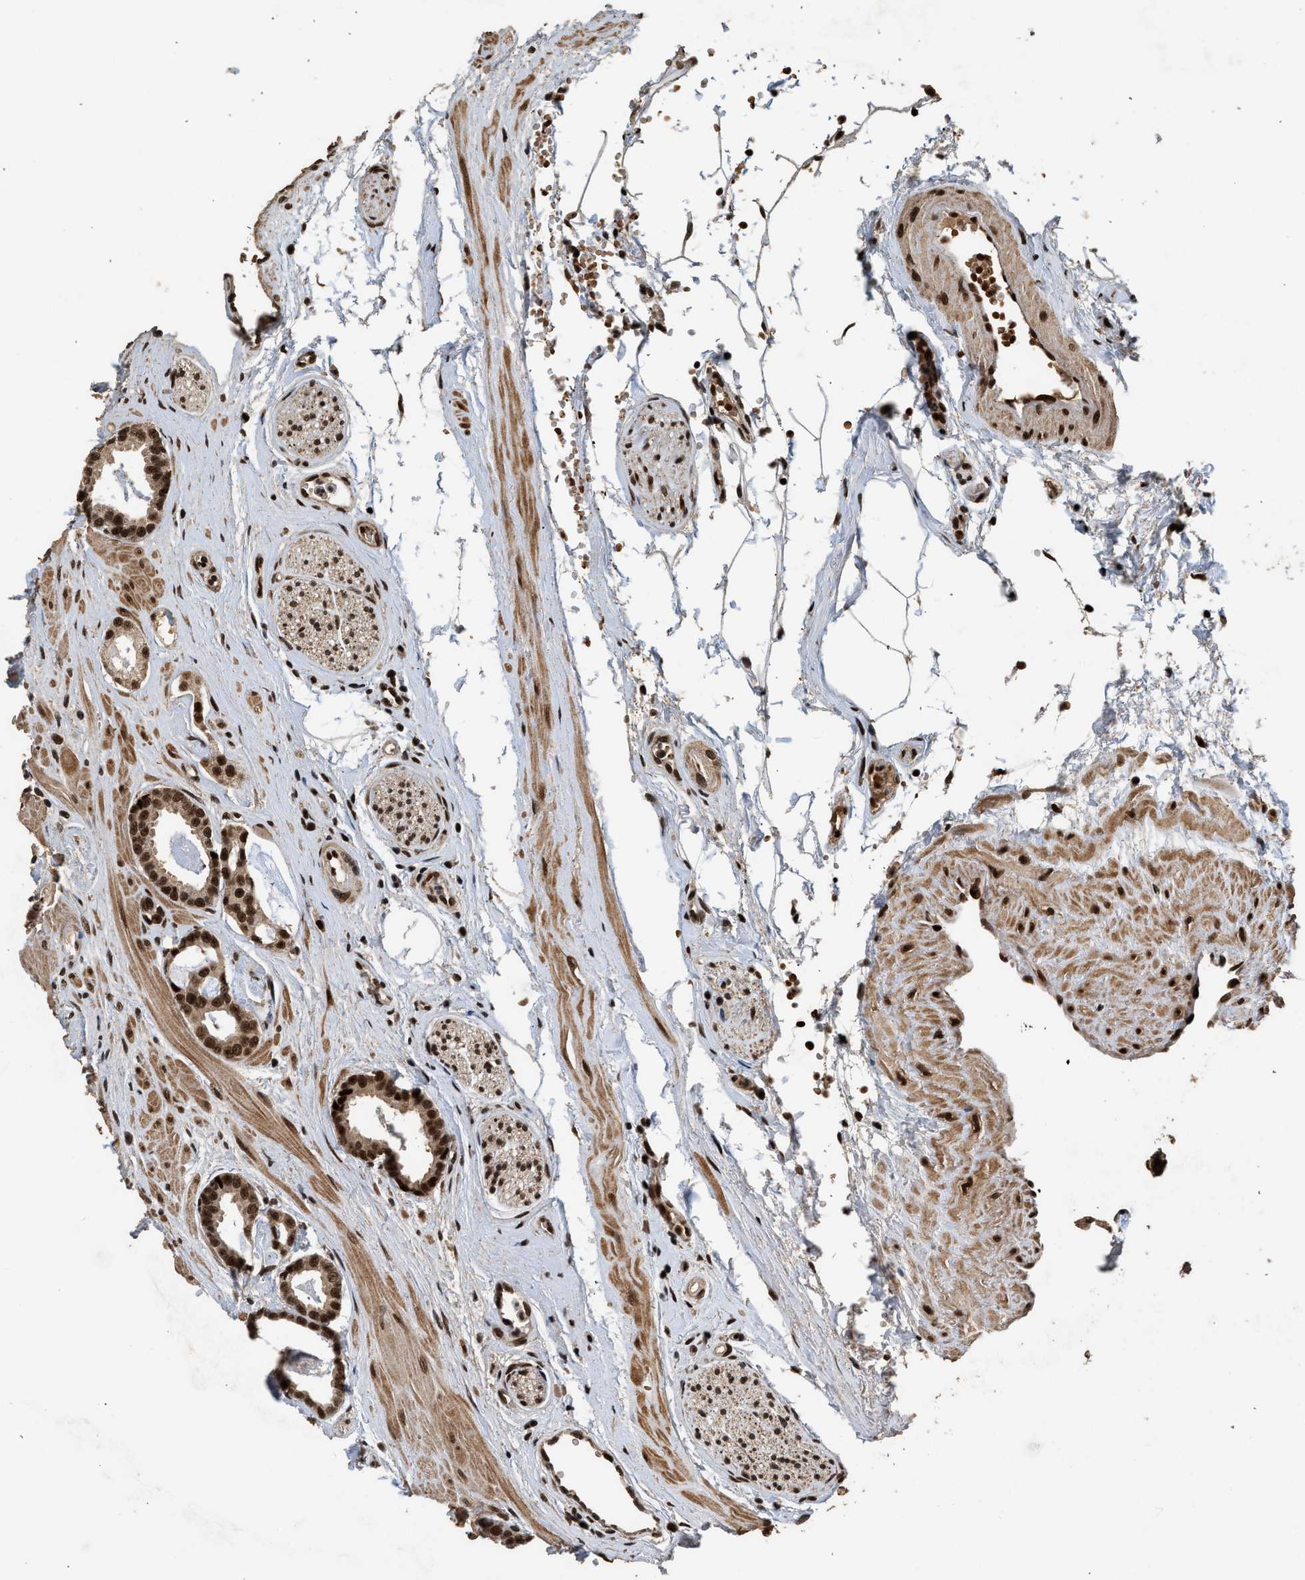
{"staining": {"intensity": "strong", "quantity": ">75%", "location": "nuclear"}, "tissue": "prostate cancer", "cell_type": "Tumor cells", "image_type": "cancer", "snomed": [{"axis": "morphology", "description": "Adenocarcinoma, Low grade"}, {"axis": "topography", "description": "Prostate"}], "caption": "Tumor cells show high levels of strong nuclear positivity in about >75% of cells in prostate low-grade adenocarcinoma.", "gene": "PPP4R3B", "patient": {"sex": "male", "age": 53}}